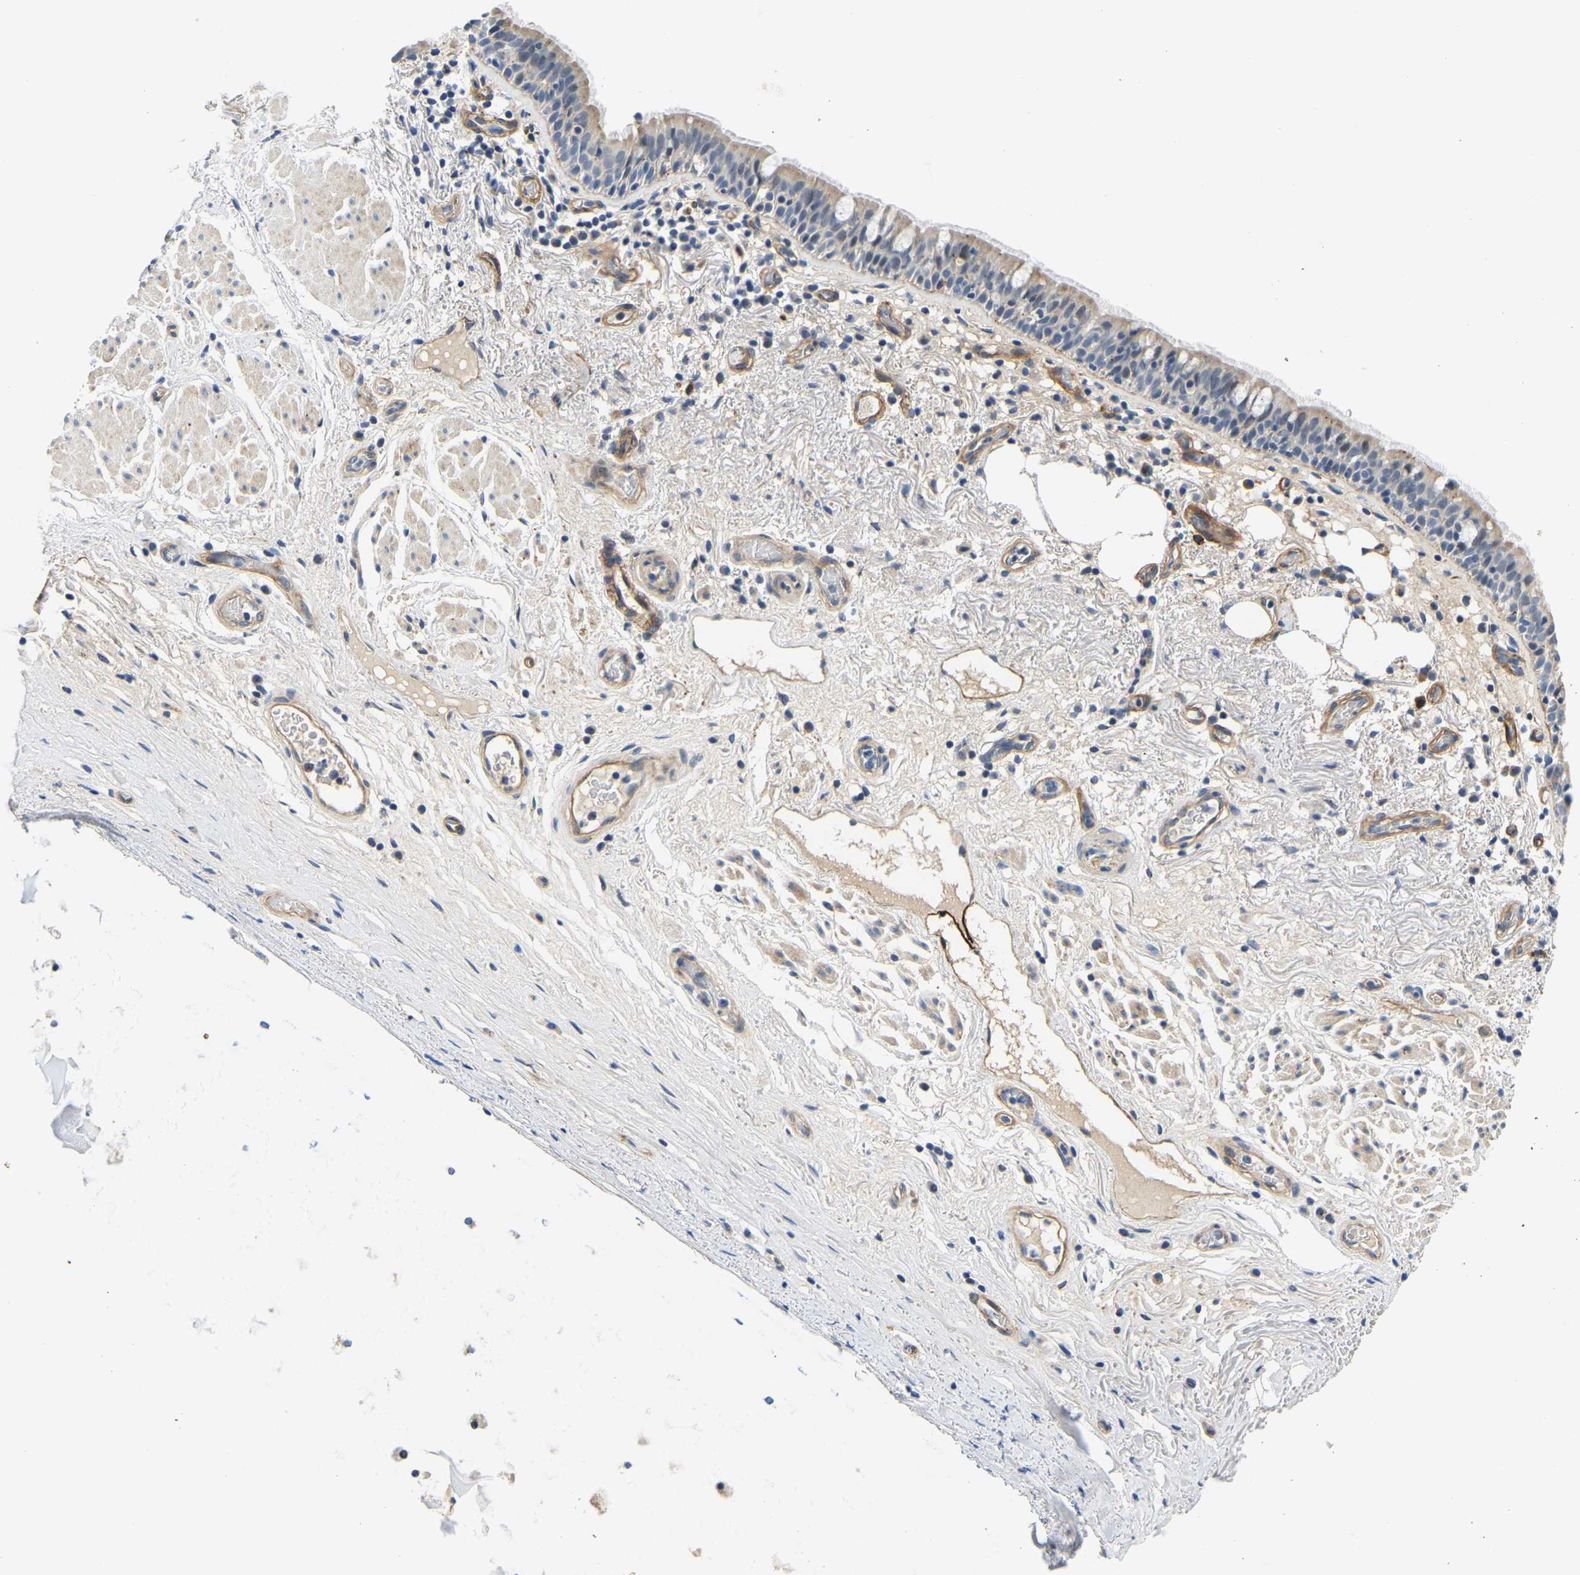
{"staining": {"intensity": "negative", "quantity": "none", "location": "none"}, "tissue": "bronchus", "cell_type": "Respiratory epithelial cells", "image_type": "normal", "snomed": [{"axis": "morphology", "description": "Normal tissue, NOS"}, {"axis": "morphology", "description": "Inflammation, NOS"}, {"axis": "topography", "description": "Cartilage tissue"}, {"axis": "topography", "description": "Bronchus"}], "caption": "Micrograph shows no protein staining in respiratory epithelial cells of normal bronchus. The staining is performed using DAB brown chromogen with nuclei counter-stained in using hematoxylin.", "gene": "LIAS", "patient": {"sex": "male", "age": 77}}